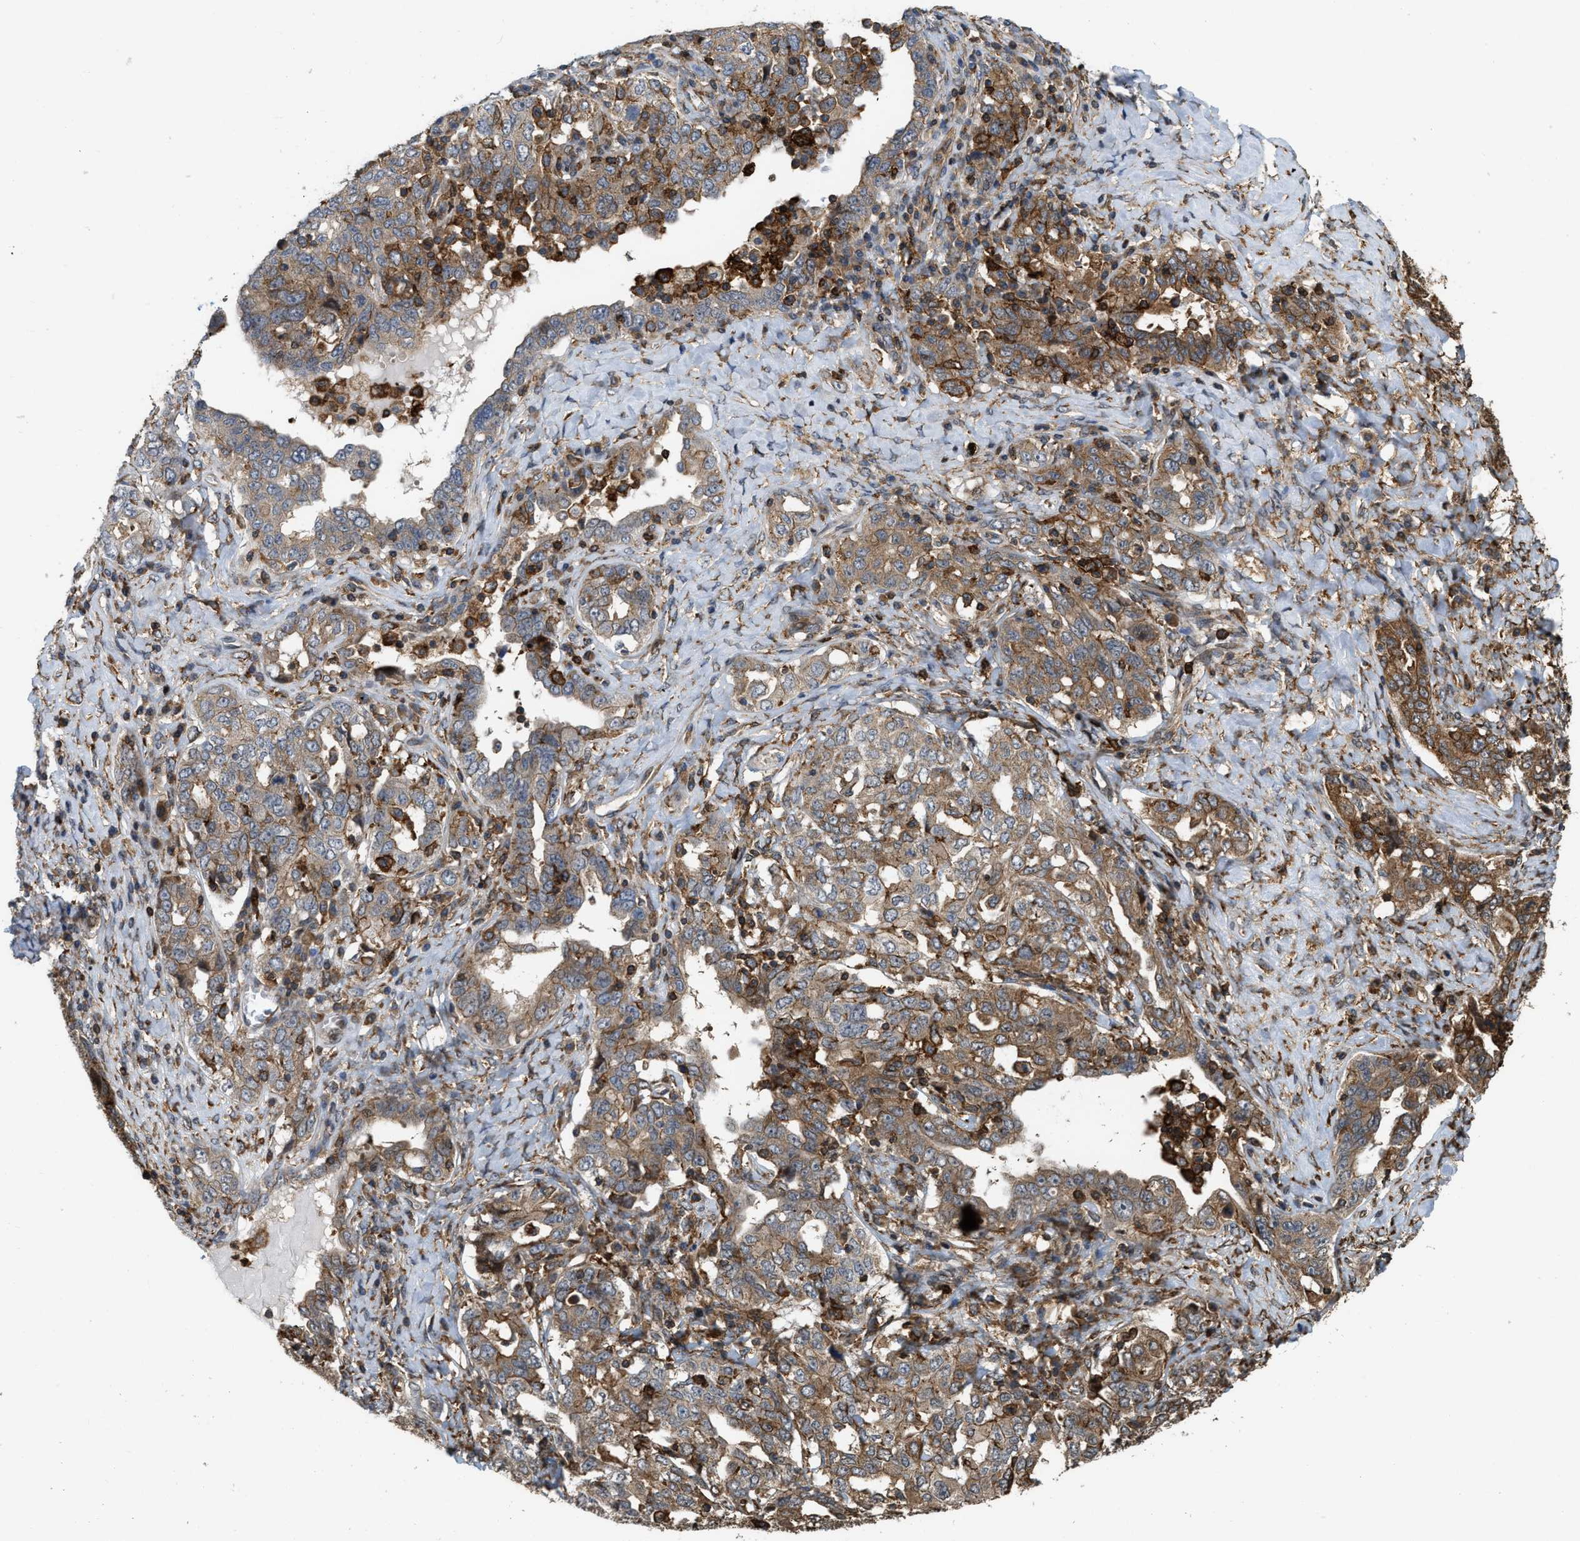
{"staining": {"intensity": "weak", "quantity": ">75%", "location": "cytoplasmic/membranous"}, "tissue": "ovarian cancer", "cell_type": "Tumor cells", "image_type": "cancer", "snomed": [{"axis": "morphology", "description": "Carcinoma, endometroid"}, {"axis": "topography", "description": "Ovary"}], "caption": "A brown stain shows weak cytoplasmic/membranous expression of a protein in ovarian cancer (endometroid carcinoma) tumor cells.", "gene": "IQCE", "patient": {"sex": "female", "age": 62}}